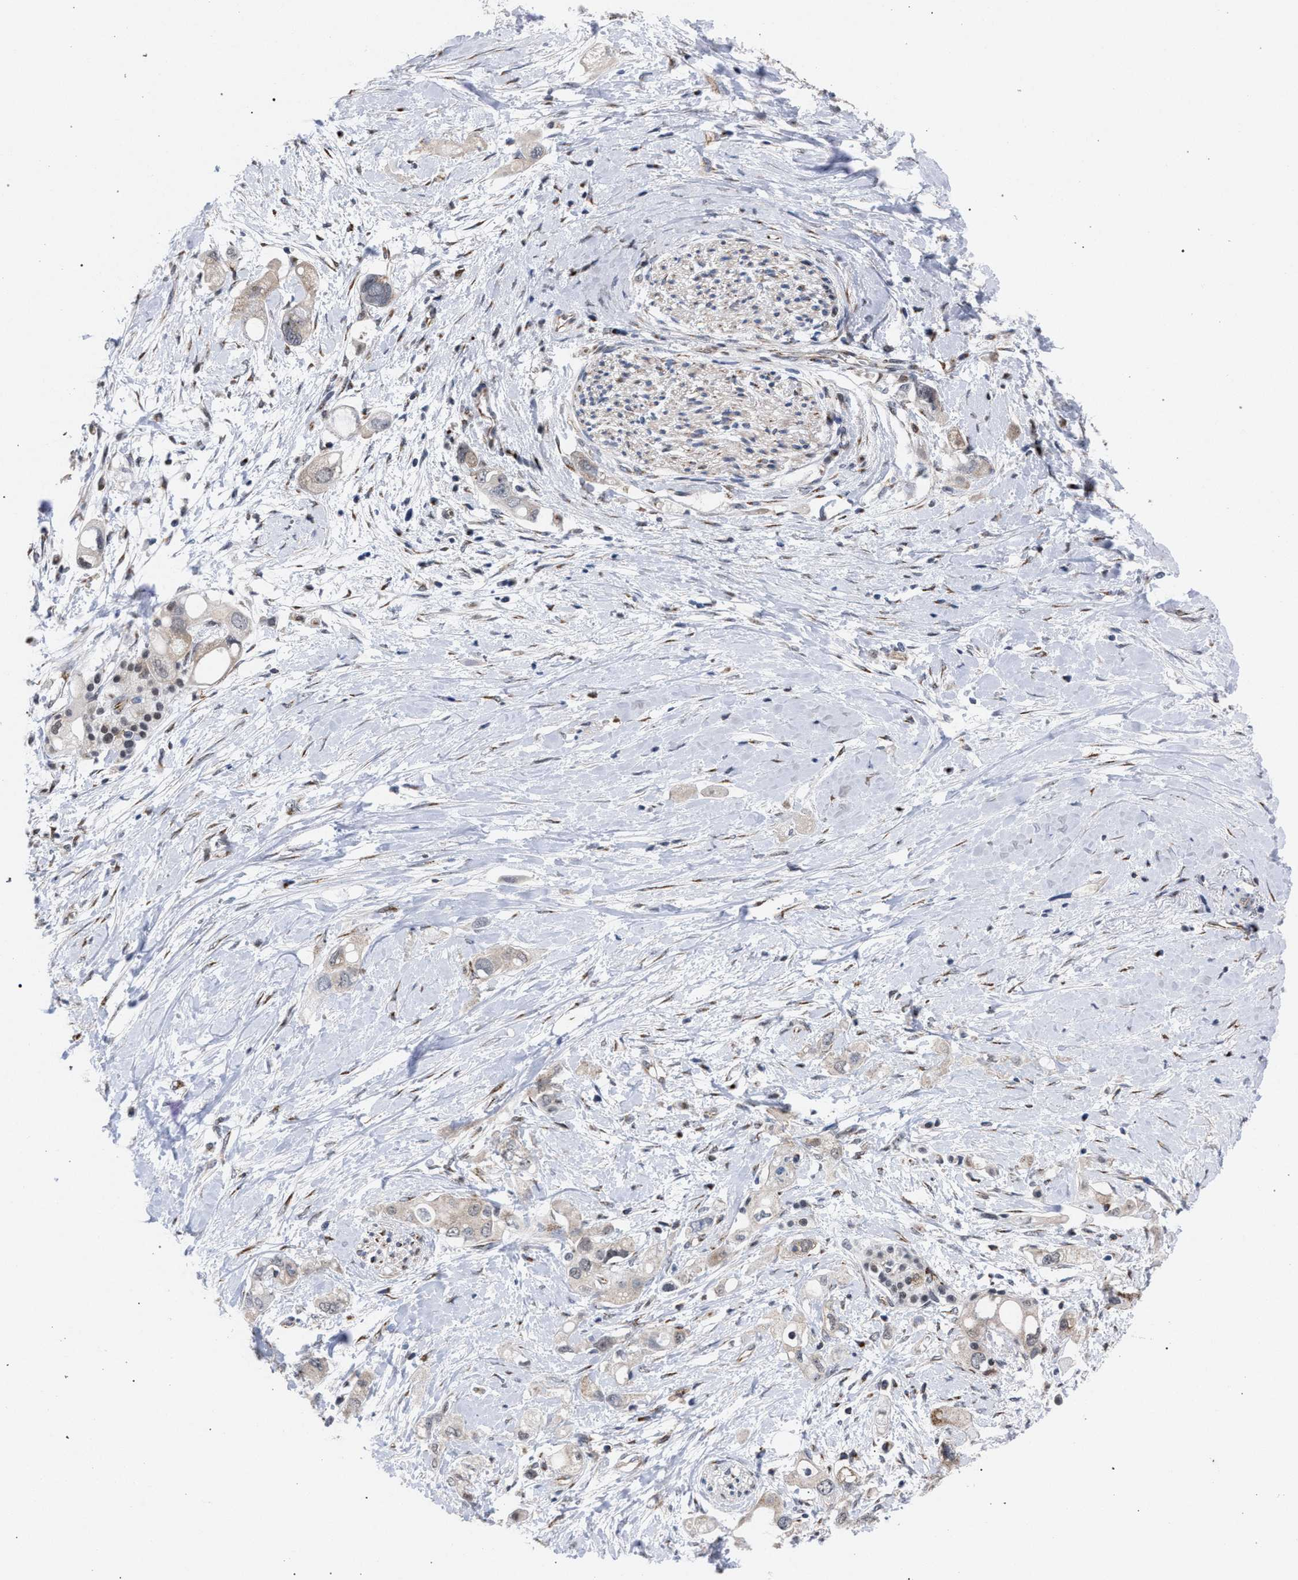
{"staining": {"intensity": "weak", "quantity": "<25%", "location": "cytoplasmic/membranous"}, "tissue": "pancreatic cancer", "cell_type": "Tumor cells", "image_type": "cancer", "snomed": [{"axis": "morphology", "description": "Adenocarcinoma, NOS"}, {"axis": "topography", "description": "Pancreas"}], "caption": "Tumor cells are negative for protein expression in human pancreatic adenocarcinoma. The staining was performed using DAB to visualize the protein expression in brown, while the nuclei were stained in blue with hematoxylin (Magnification: 20x).", "gene": "GOLGA2", "patient": {"sex": "female", "age": 56}}